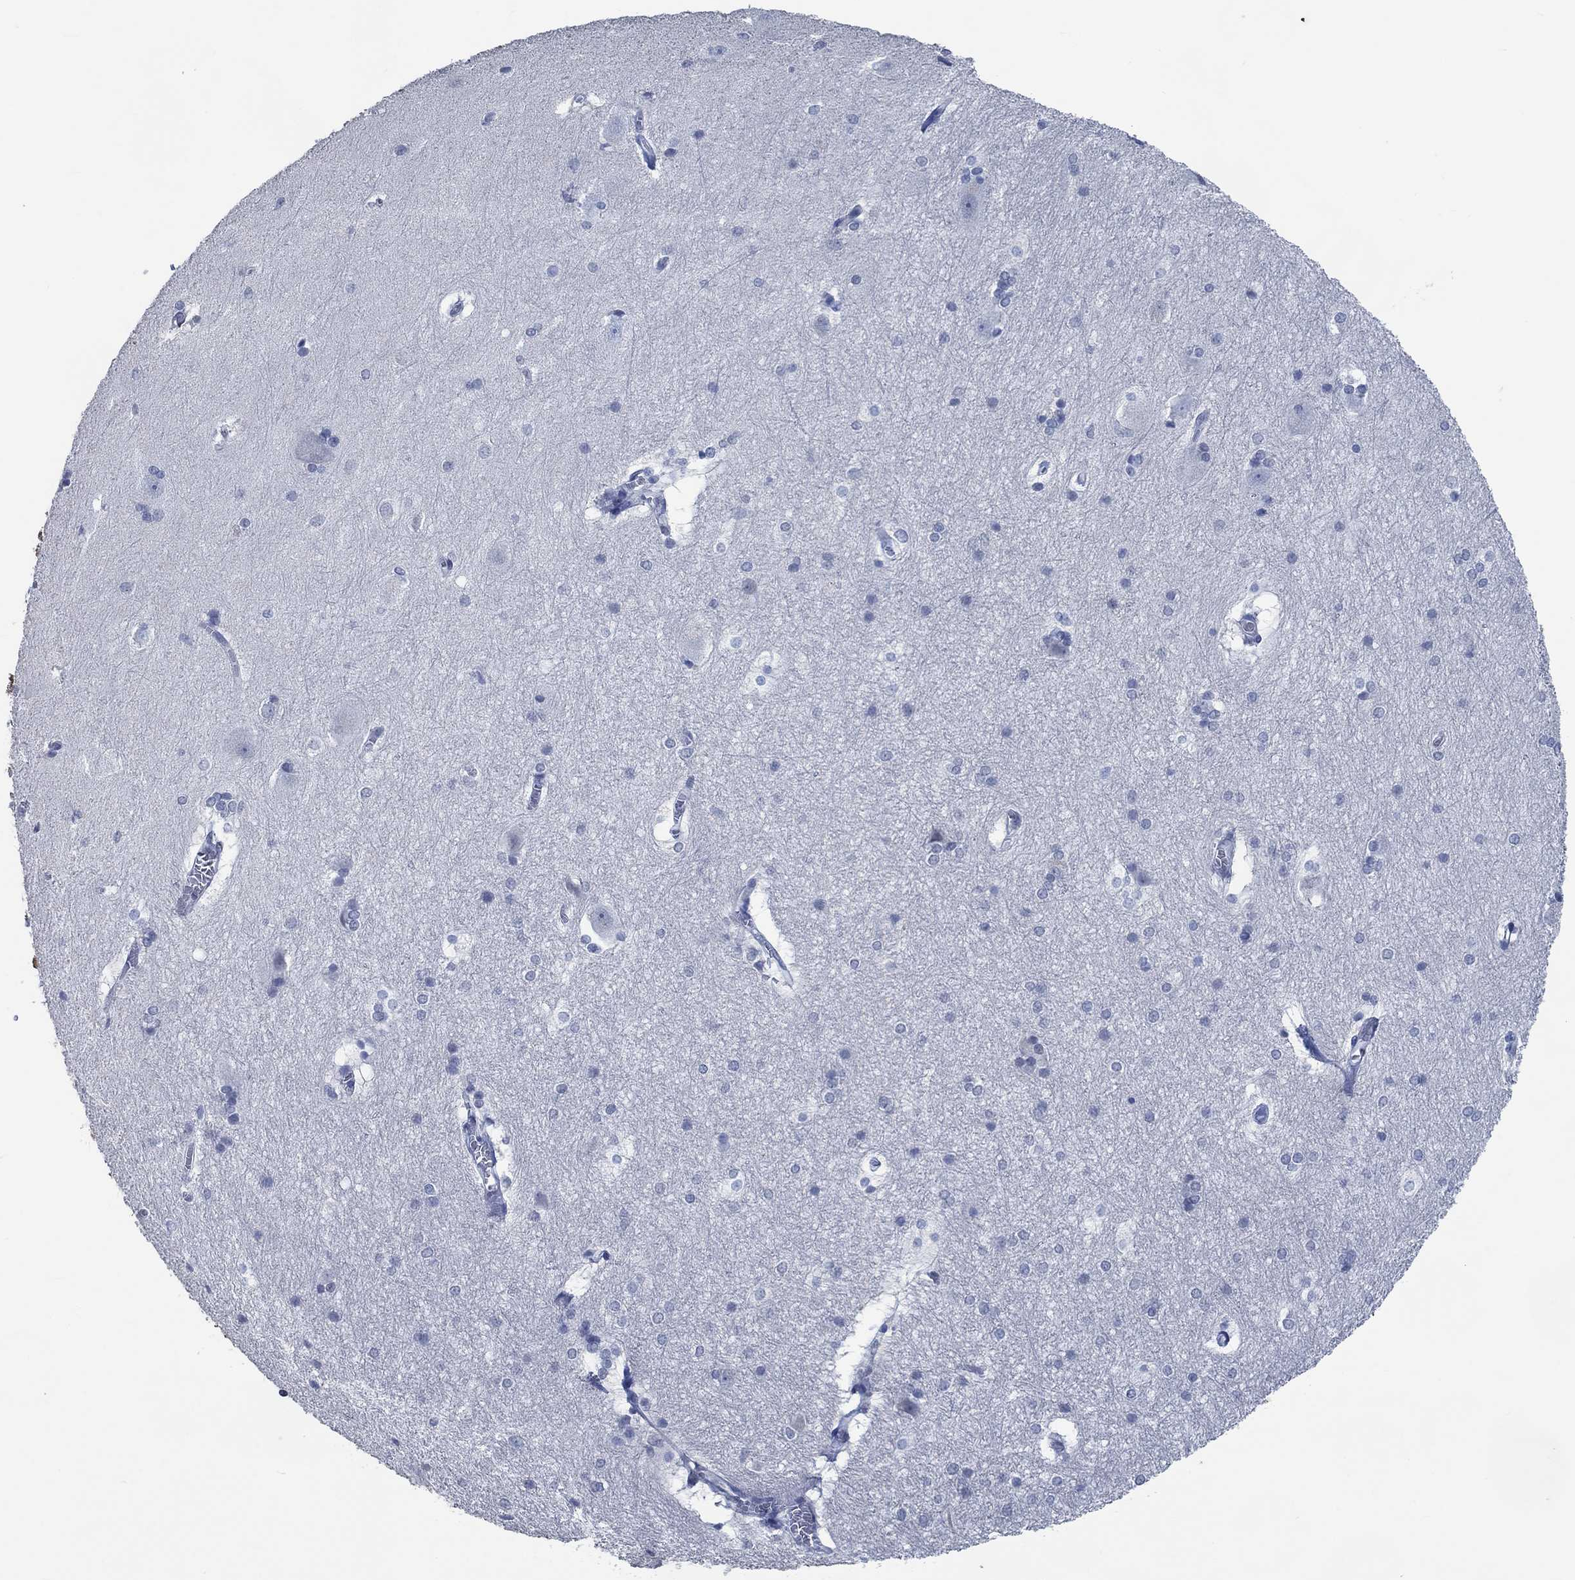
{"staining": {"intensity": "negative", "quantity": "none", "location": "none"}, "tissue": "hippocampus", "cell_type": "Glial cells", "image_type": "normal", "snomed": [{"axis": "morphology", "description": "Normal tissue, NOS"}, {"axis": "topography", "description": "Cerebral cortex"}, {"axis": "topography", "description": "Hippocampus"}], "caption": "This is a micrograph of immunohistochemistry staining of benign hippocampus, which shows no positivity in glial cells.", "gene": "OBSCN", "patient": {"sex": "female", "age": 19}}